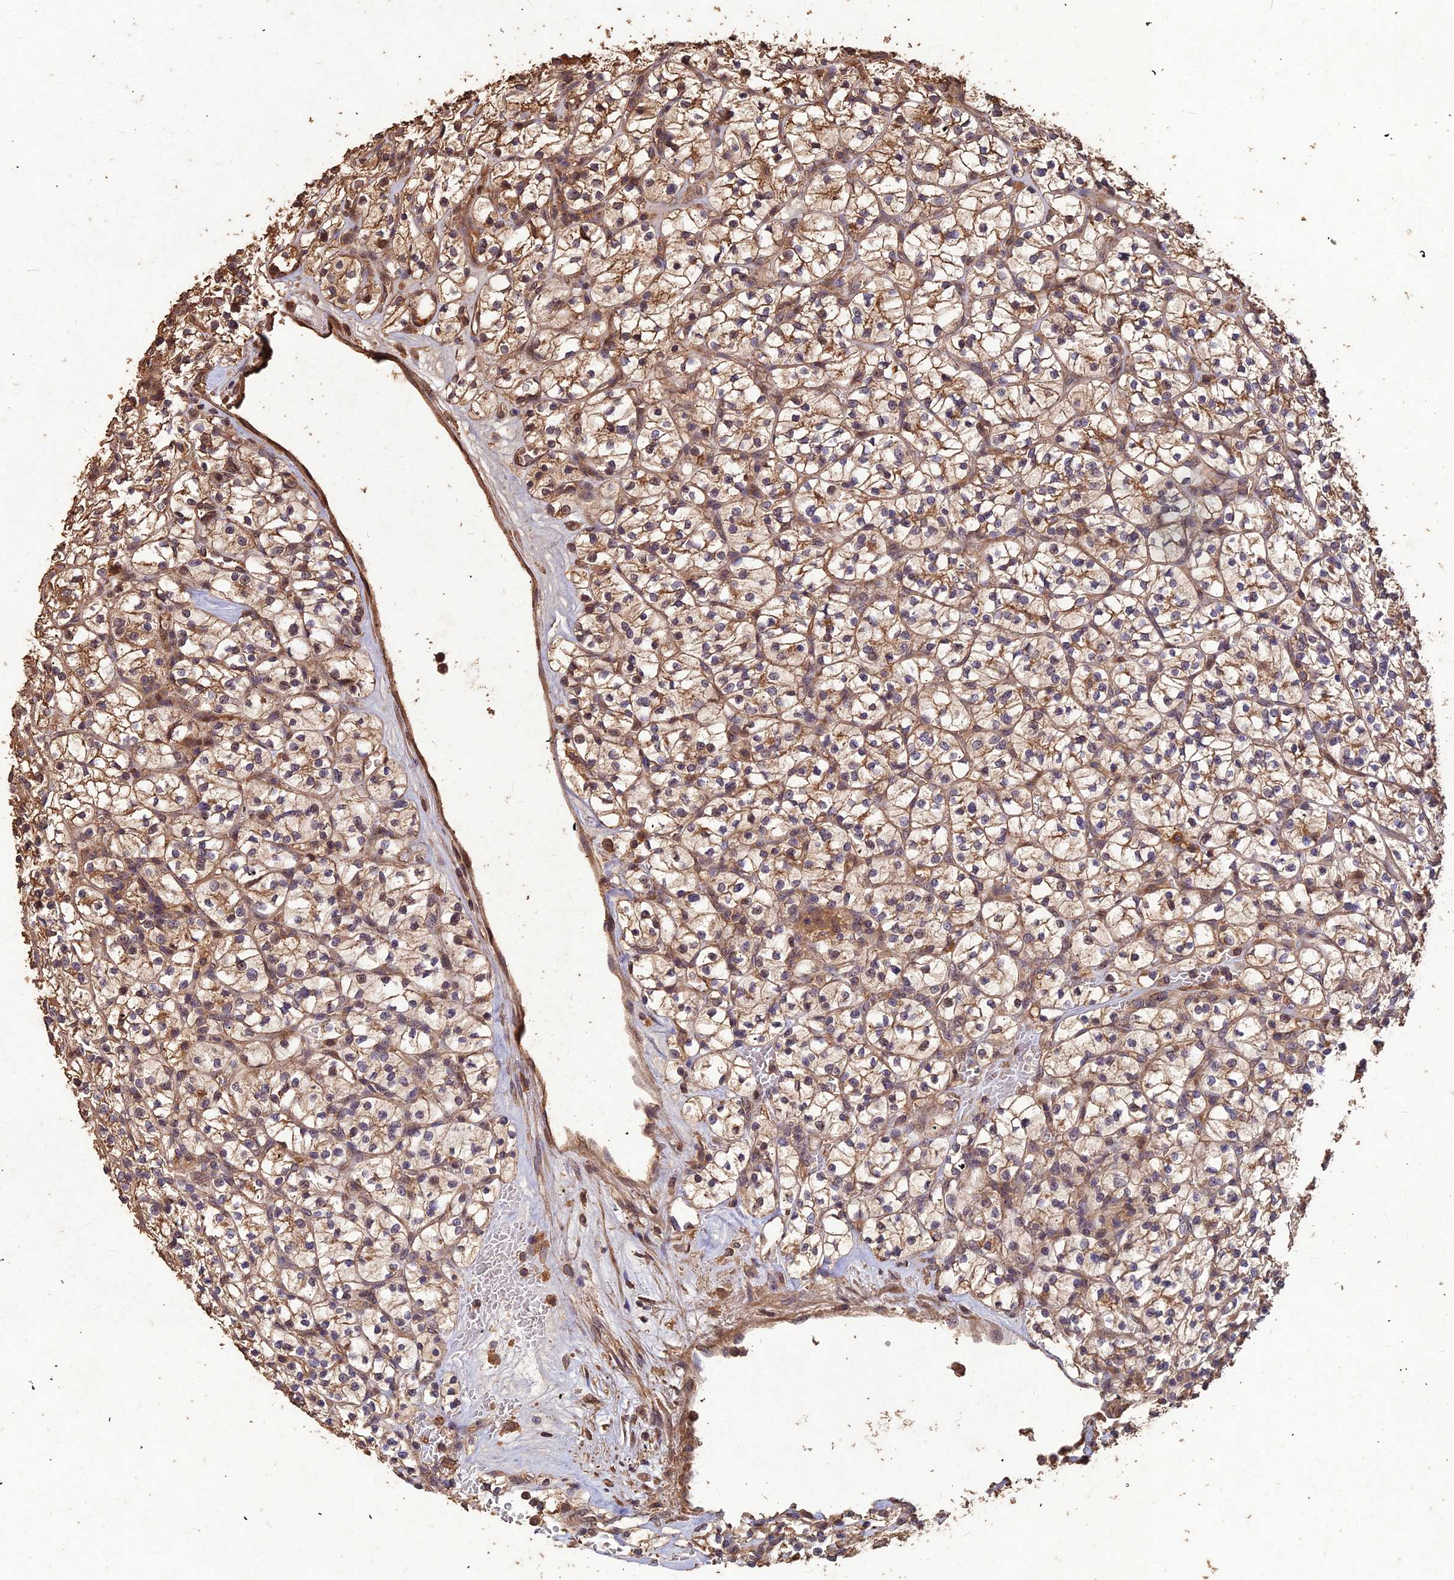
{"staining": {"intensity": "moderate", "quantity": ">75%", "location": "cytoplasmic/membranous"}, "tissue": "renal cancer", "cell_type": "Tumor cells", "image_type": "cancer", "snomed": [{"axis": "morphology", "description": "Adenocarcinoma, NOS"}, {"axis": "topography", "description": "Kidney"}], "caption": "Protein analysis of renal cancer tissue reveals moderate cytoplasmic/membranous staining in approximately >75% of tumor cells.", "gene": "SYMPK", "patient": {"sex": "female", "age": 64}}